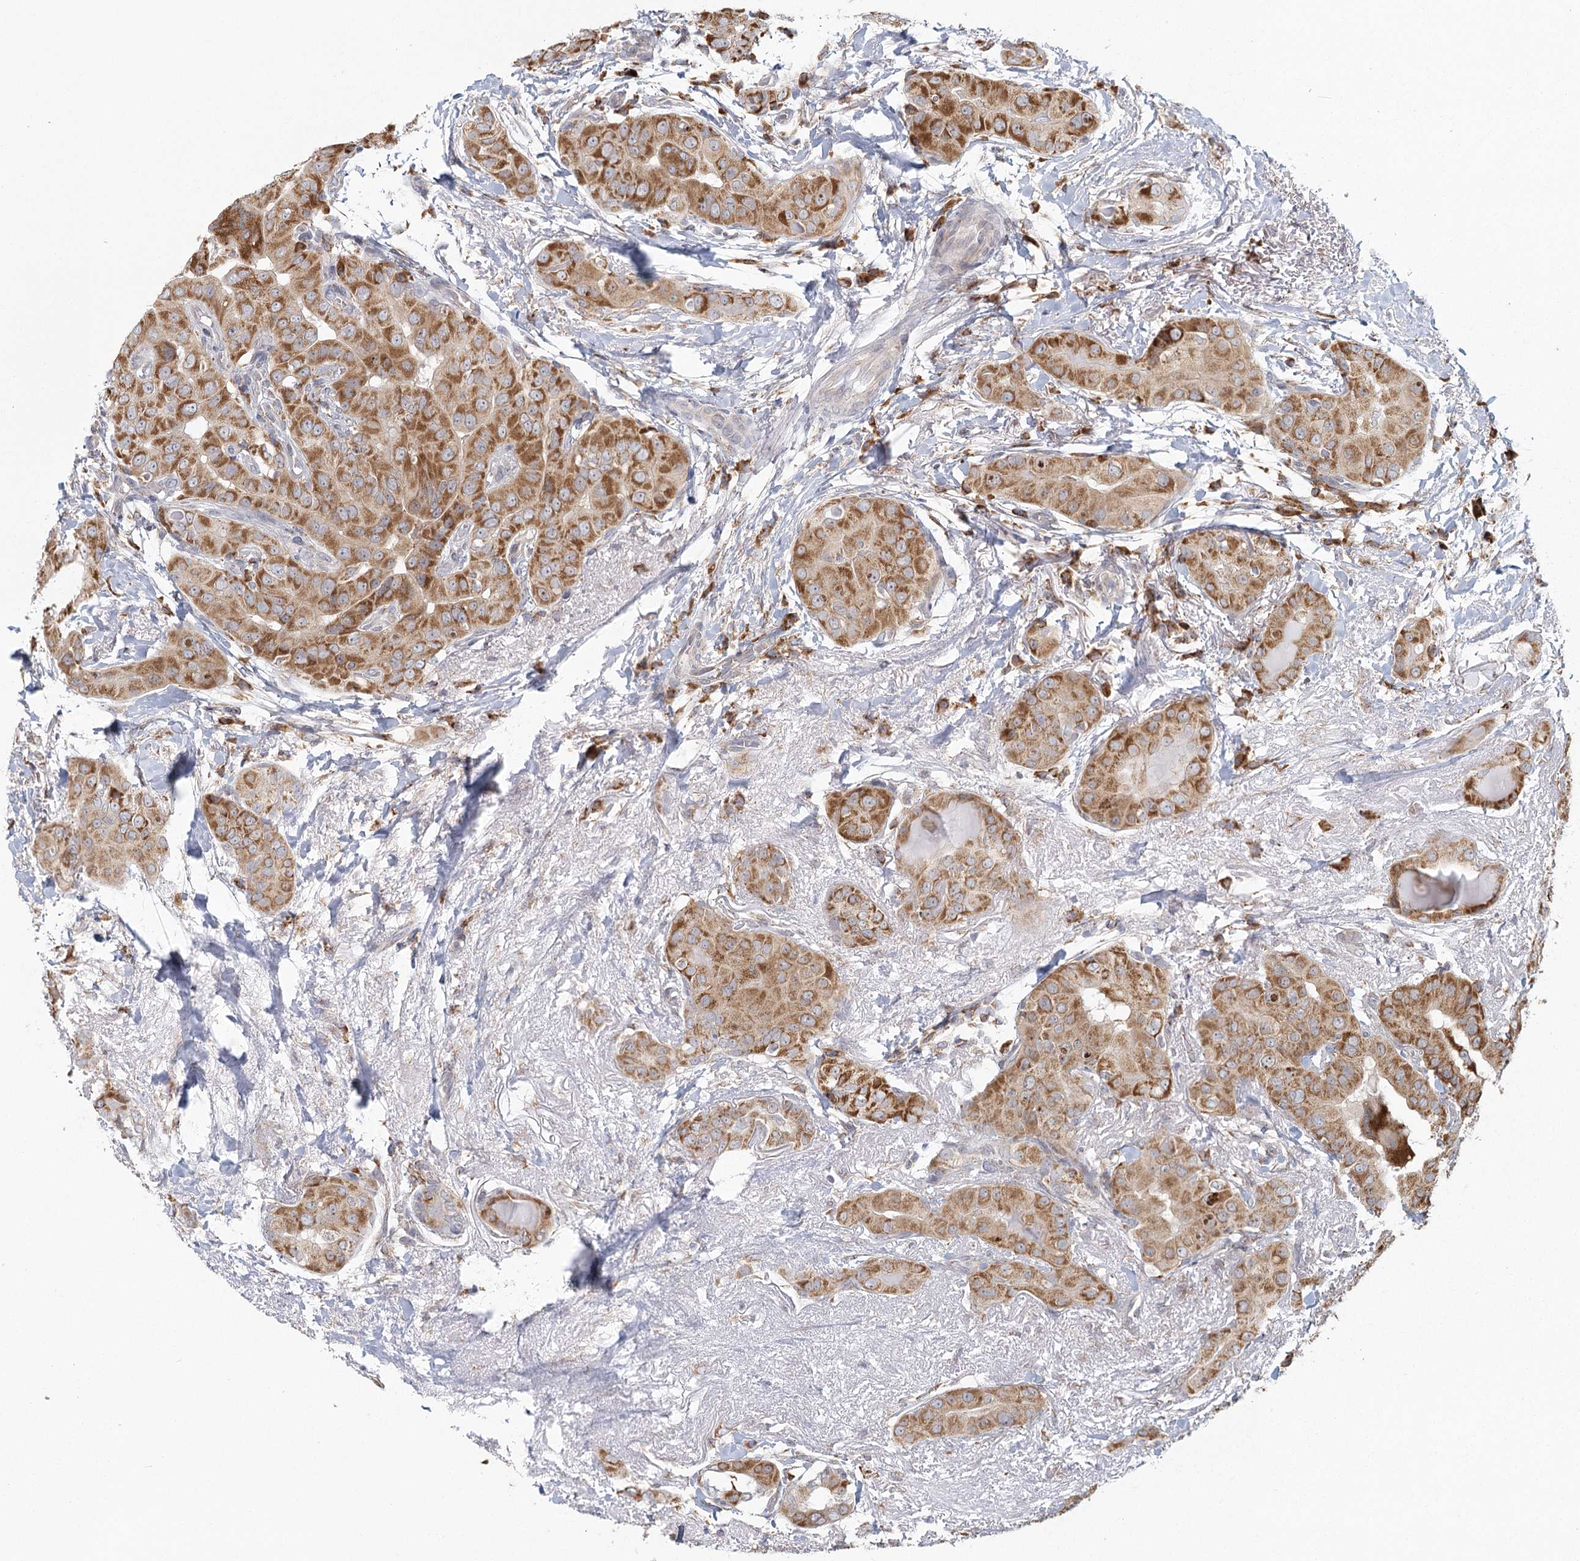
{"staining": {"intensity": "moderate", "quantity": ">75%", "location": "cytoplasmic/membranous"}, "tissue": "thyroid cancer", "cell_type": "Tumor cells", "image_type": "cancer", "snomed": [{"axis": "morphology", "description": "Papillary adenocarcinoma, NOS"}, {"axis": "topography", "description": "Thyroid gland"}], "caption": "Immunohistochemical staining of human papillary adenocarcinoma (thyroid) shows medium levels of moderate cytoplasmic/membranous expression in approximately >75% of tumor cells.", "gene": "LACTB", "patient": {"sex": "male", "age": 33}}